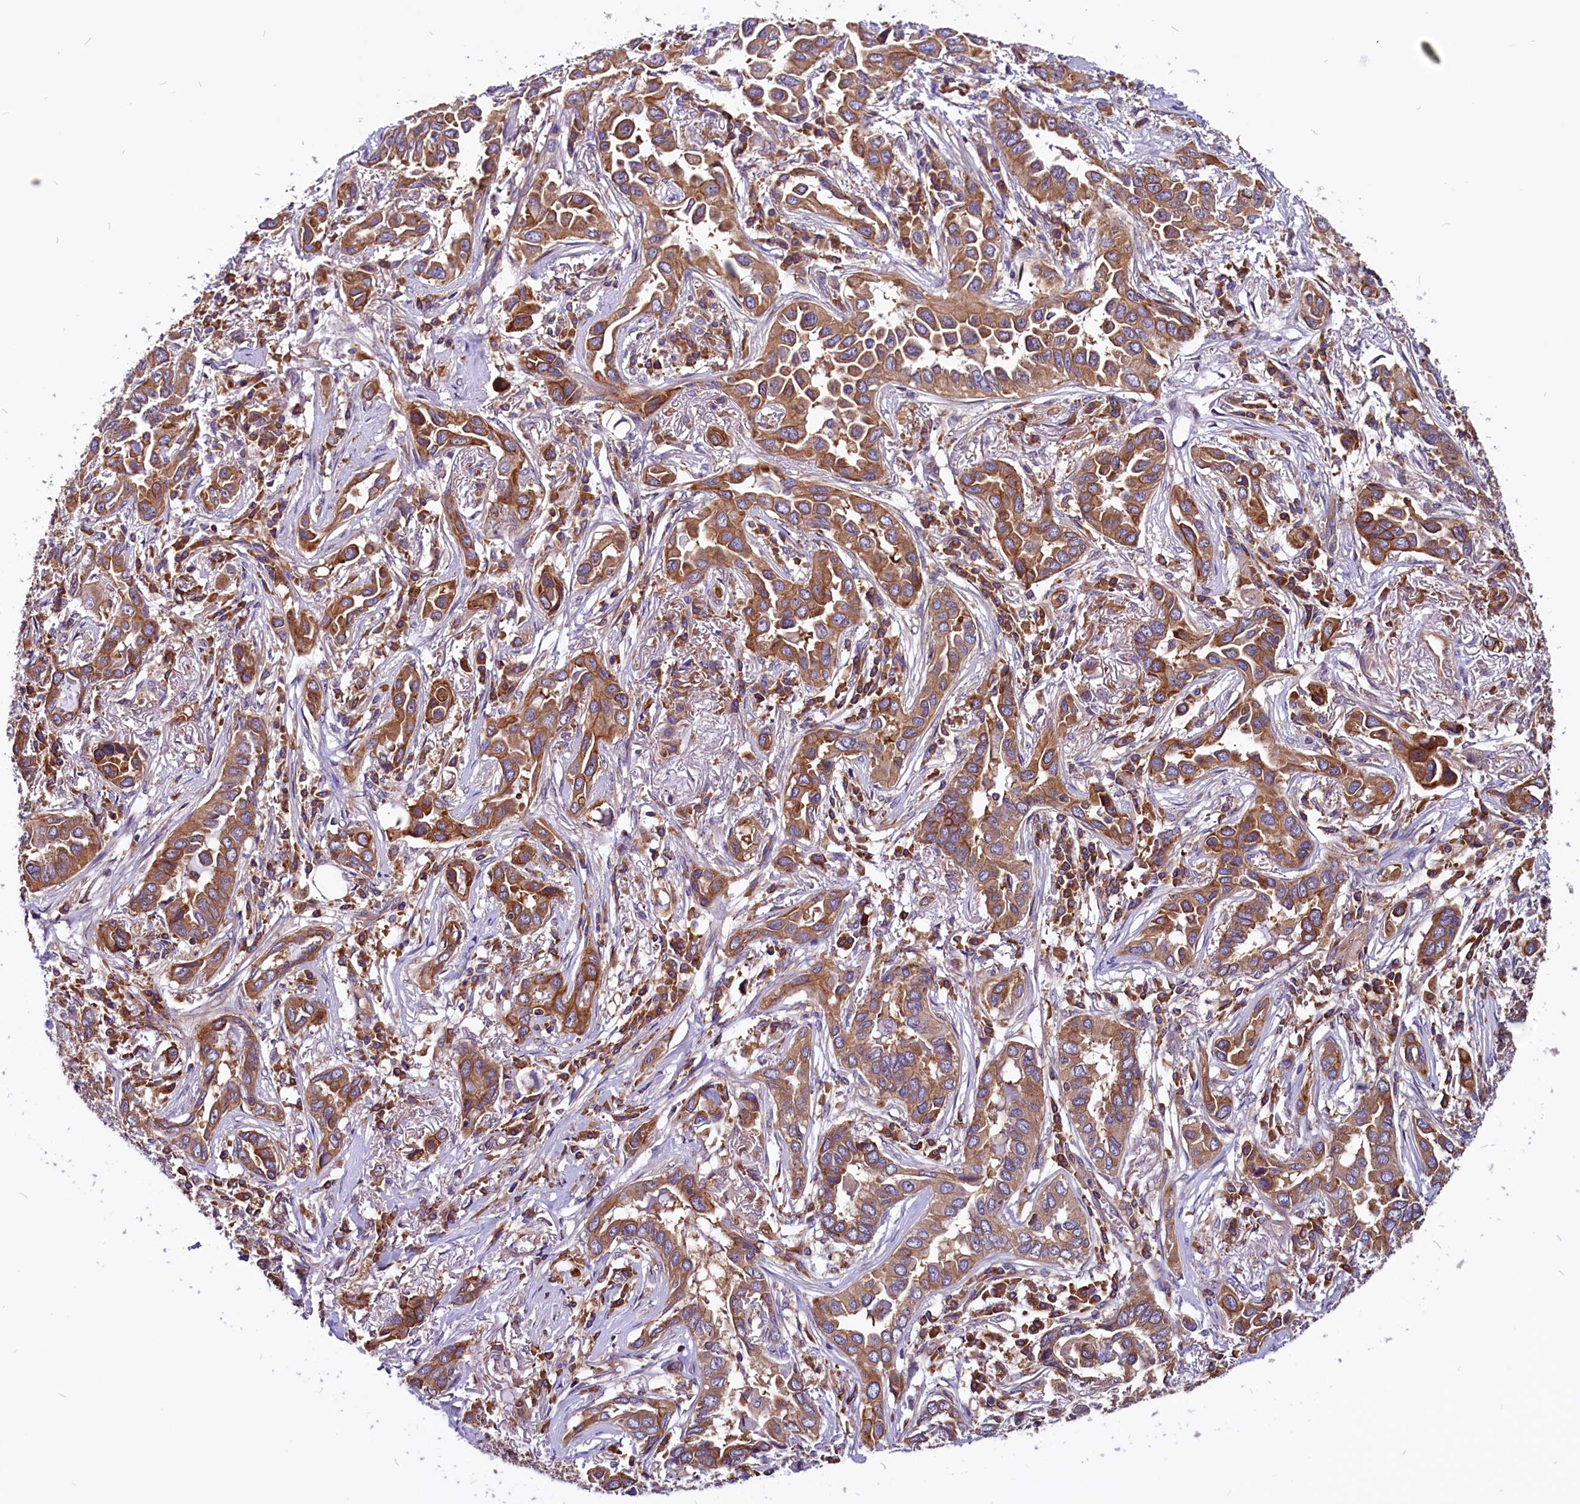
{"staining": {"intensity": "moderate", "quantity": ">75%", "location": "cytoplasmic/membranous"}, "tissue": "lung cancer", "cell_type": "Tumor cells", "image_type": "cancer", "snomed": [{"axis": "morphology", "description": "Adenocarcinoma, NOS"}, {"axis": "topography", "description": "Lung"}], "caption": "About >75% of tumor cells in human lung adenocarcinoma demonstrate moderate cytoplasmic/membranous protein expression as visualized by brown immunohistochemical staining.", "gene": "EIF3G", "patient": {"sex": "female", "age": 76}}